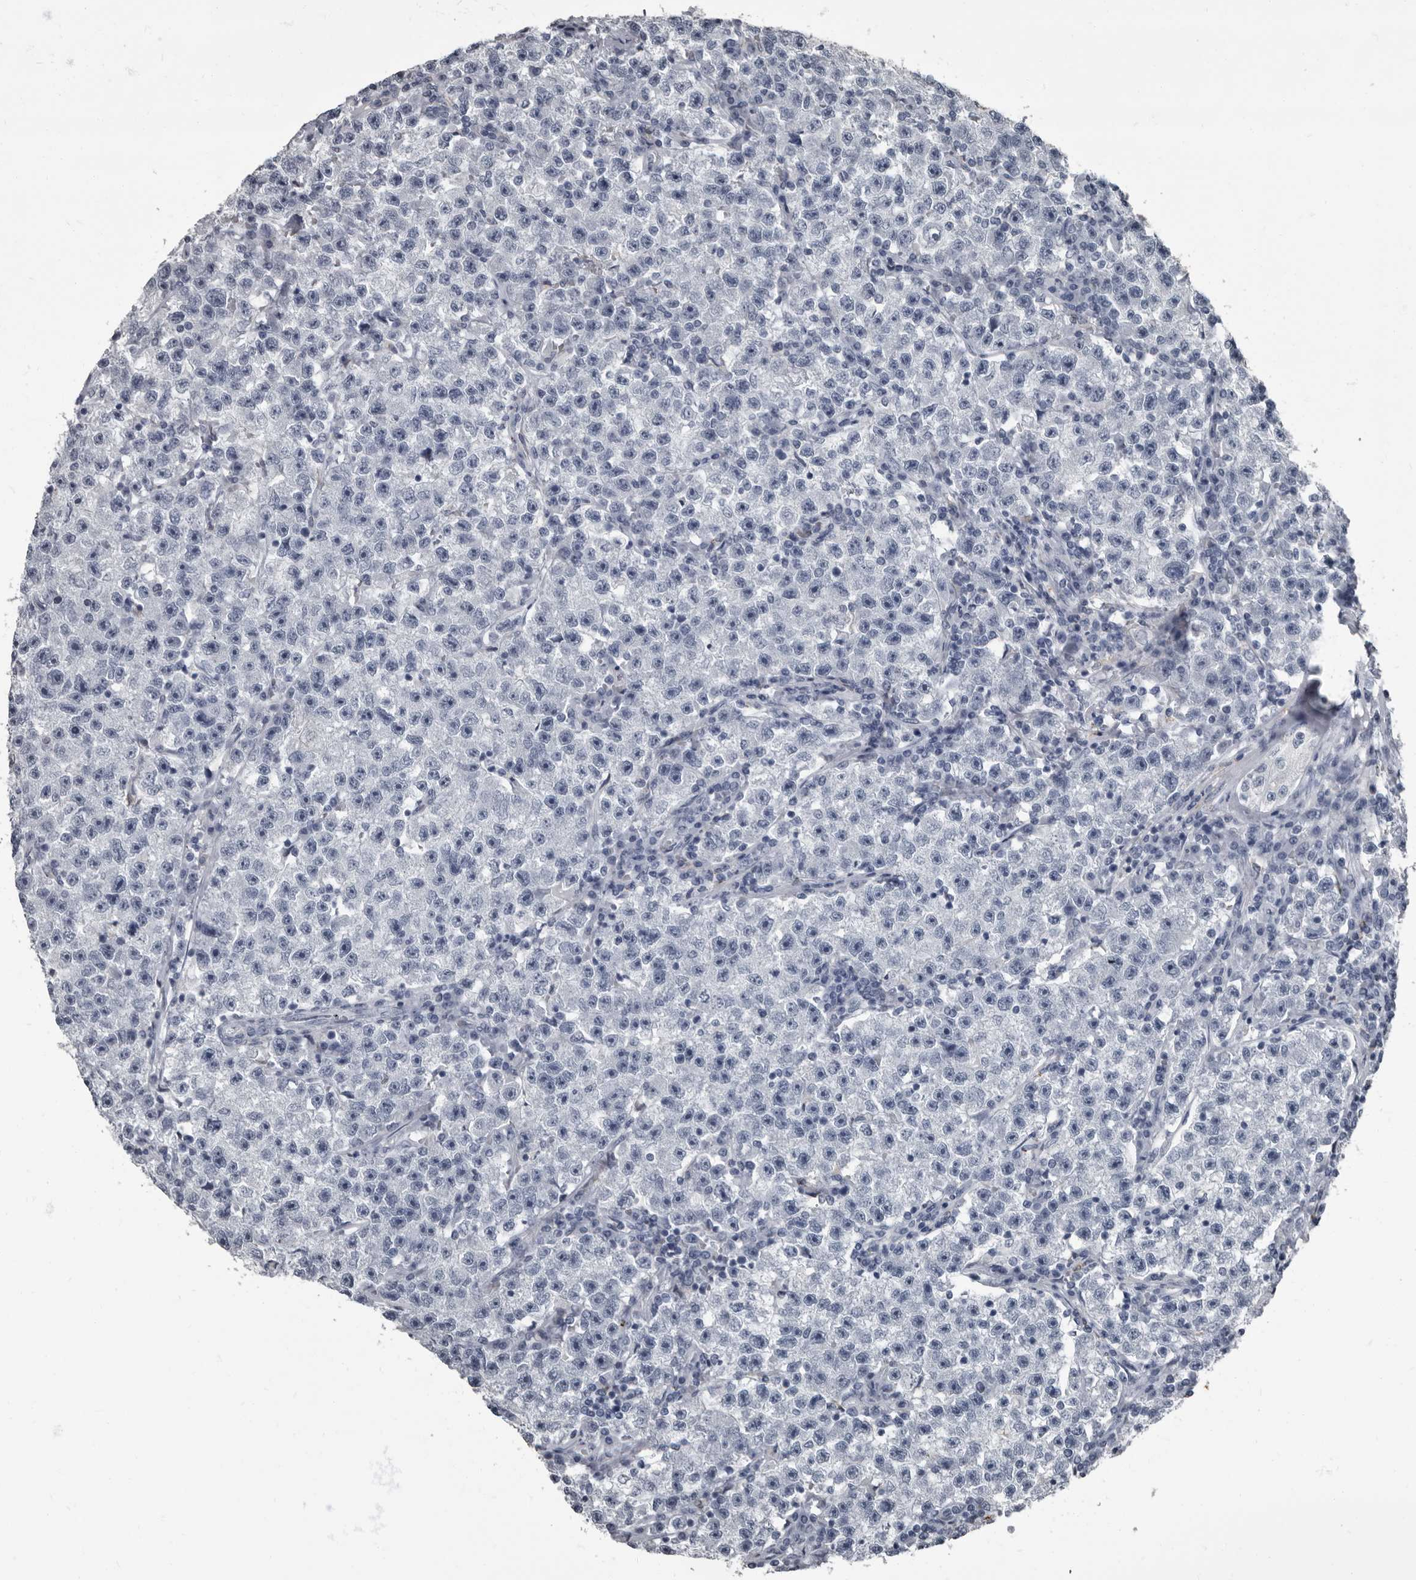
{"staining": {"intensity": "negative", "quantity": "none", "location": "none"}, "tissue": "testis cancer", "cell_type": "Tumor cells", "image_type": "cancer", "snomed": [{"axis": "morphology", "description": "Seminoma, NOS"}, {"axis": "topography", "description": "Testis"}], "caption": "There is no significant positivity in tumor cells of seminoma (testis).", "gene": "TPD52L1", "patient": {"sex": "male", "age": 22}}